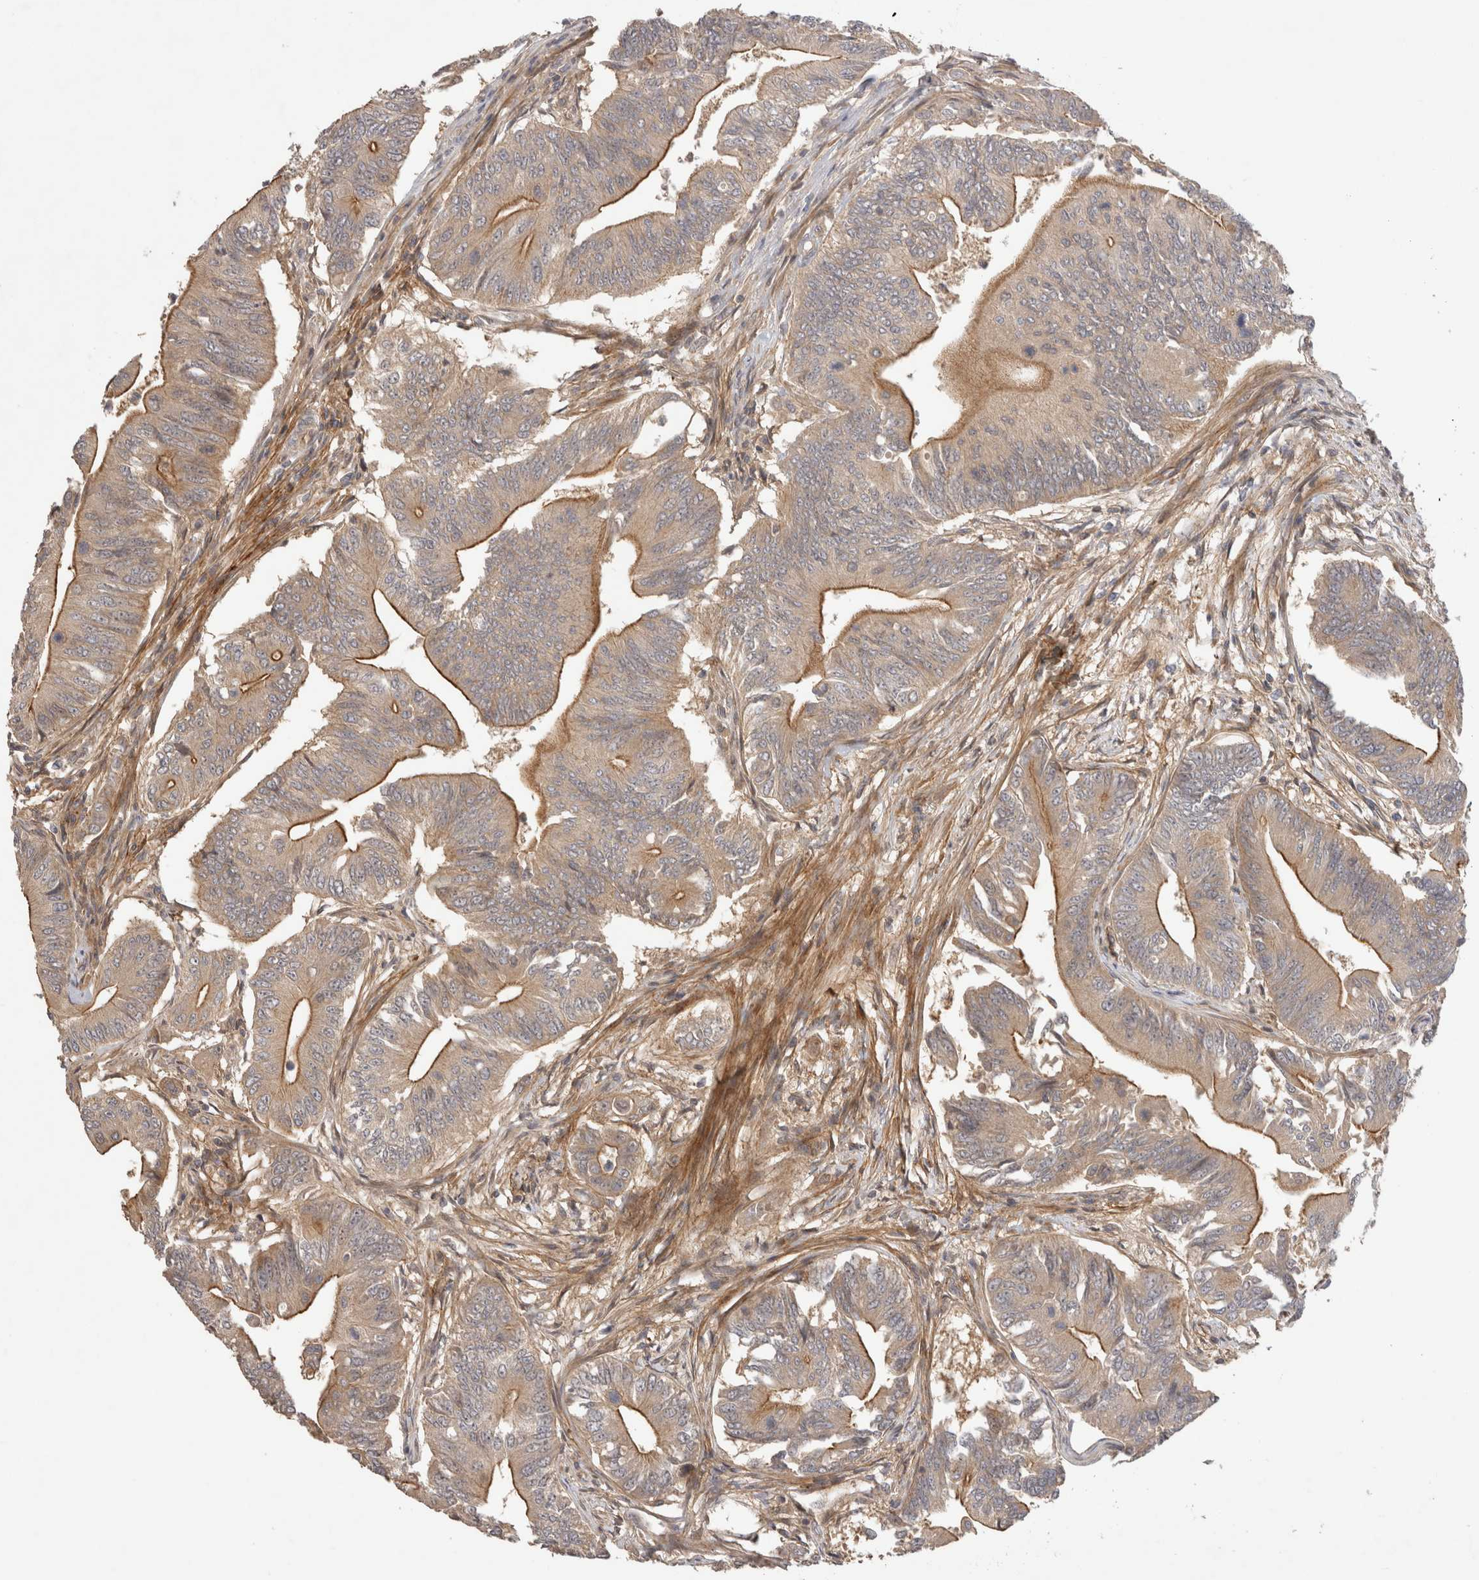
{"staining": {"intensity": "moderate", "quantity": "25%-75%", "location": "cytoplasmic/membranous"}, "tissue": "colorectal cancer", "cell_type": "Tumor cells", "image_type": "cancer", "snomed": [{"axis": "morphology", "description": "Adenoma, NOS"}, {"axis": "morphology", "description": "Adenocarcinoma, NOS"}, {"axis": "topography", "description": "Colon"}], "caption": "Immunohistochemistry photomicrograph of neoplastic tissue: human colorectal cancer stained using immunohistochemistry exhibits medium levels of moderate protein expression localized specifically in the cytoplasmic/membranous of tumor cells, appearing as a cytoplasmic/membranous brown color.", "gene": "PPP1R42", "patient": {"sex": "male", "age": 79}}